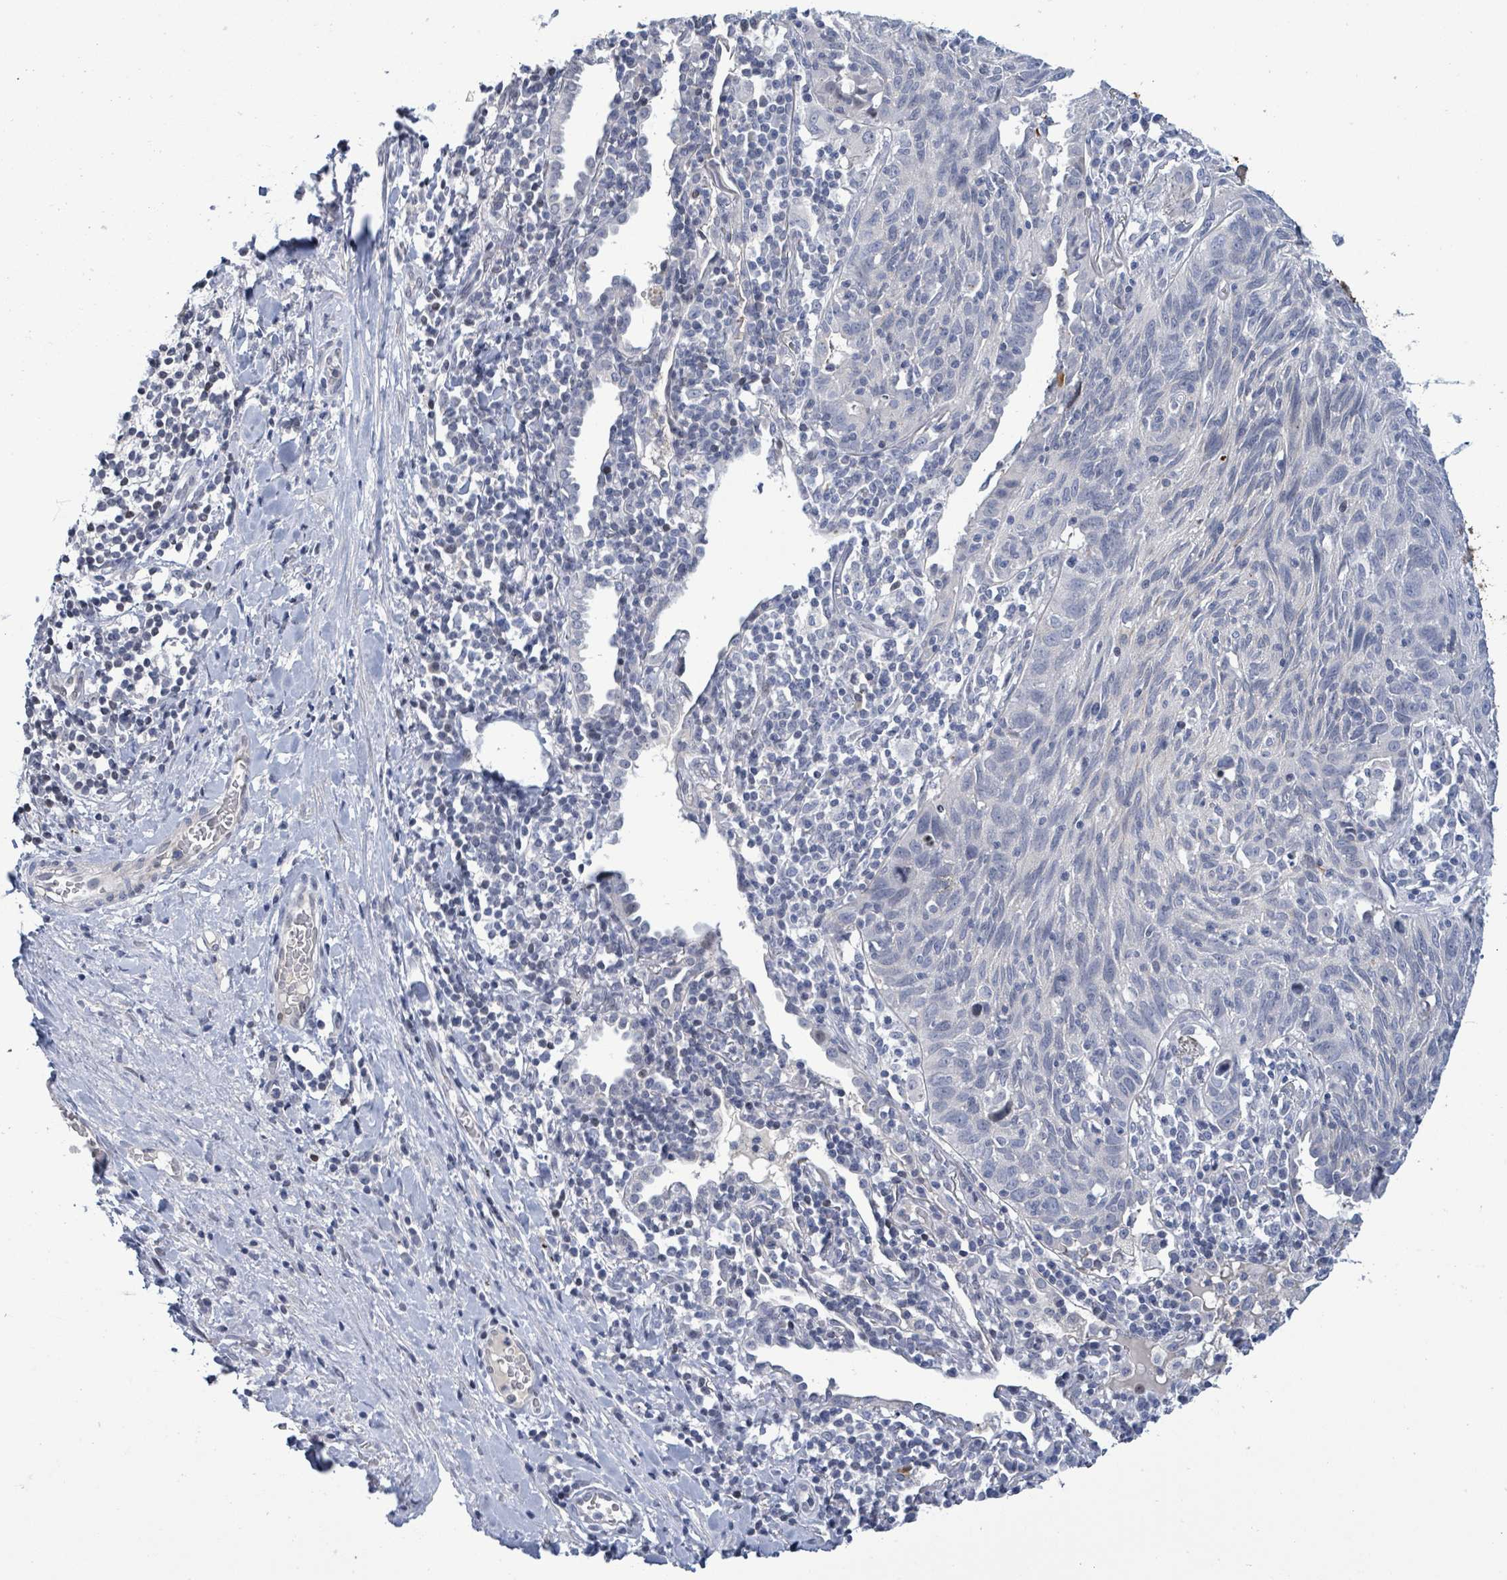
{"staining": {"intensity": "negative", "quantity": "none", "location": "none"}, "tissue": "lung cancer", "cell_type": "Tumor cells", "image_type": "cancer", "snomed": [{"axis": "morphology", "description": "Squamous cell carcinoma, NOS"}, {"axis": "topography", "description": "Lung"}], "caption": "Tumor cells are negative for brown protein staining in lung cancer.", "gene": "NTN3", "patient": {"sex": "female", "age": 66}}